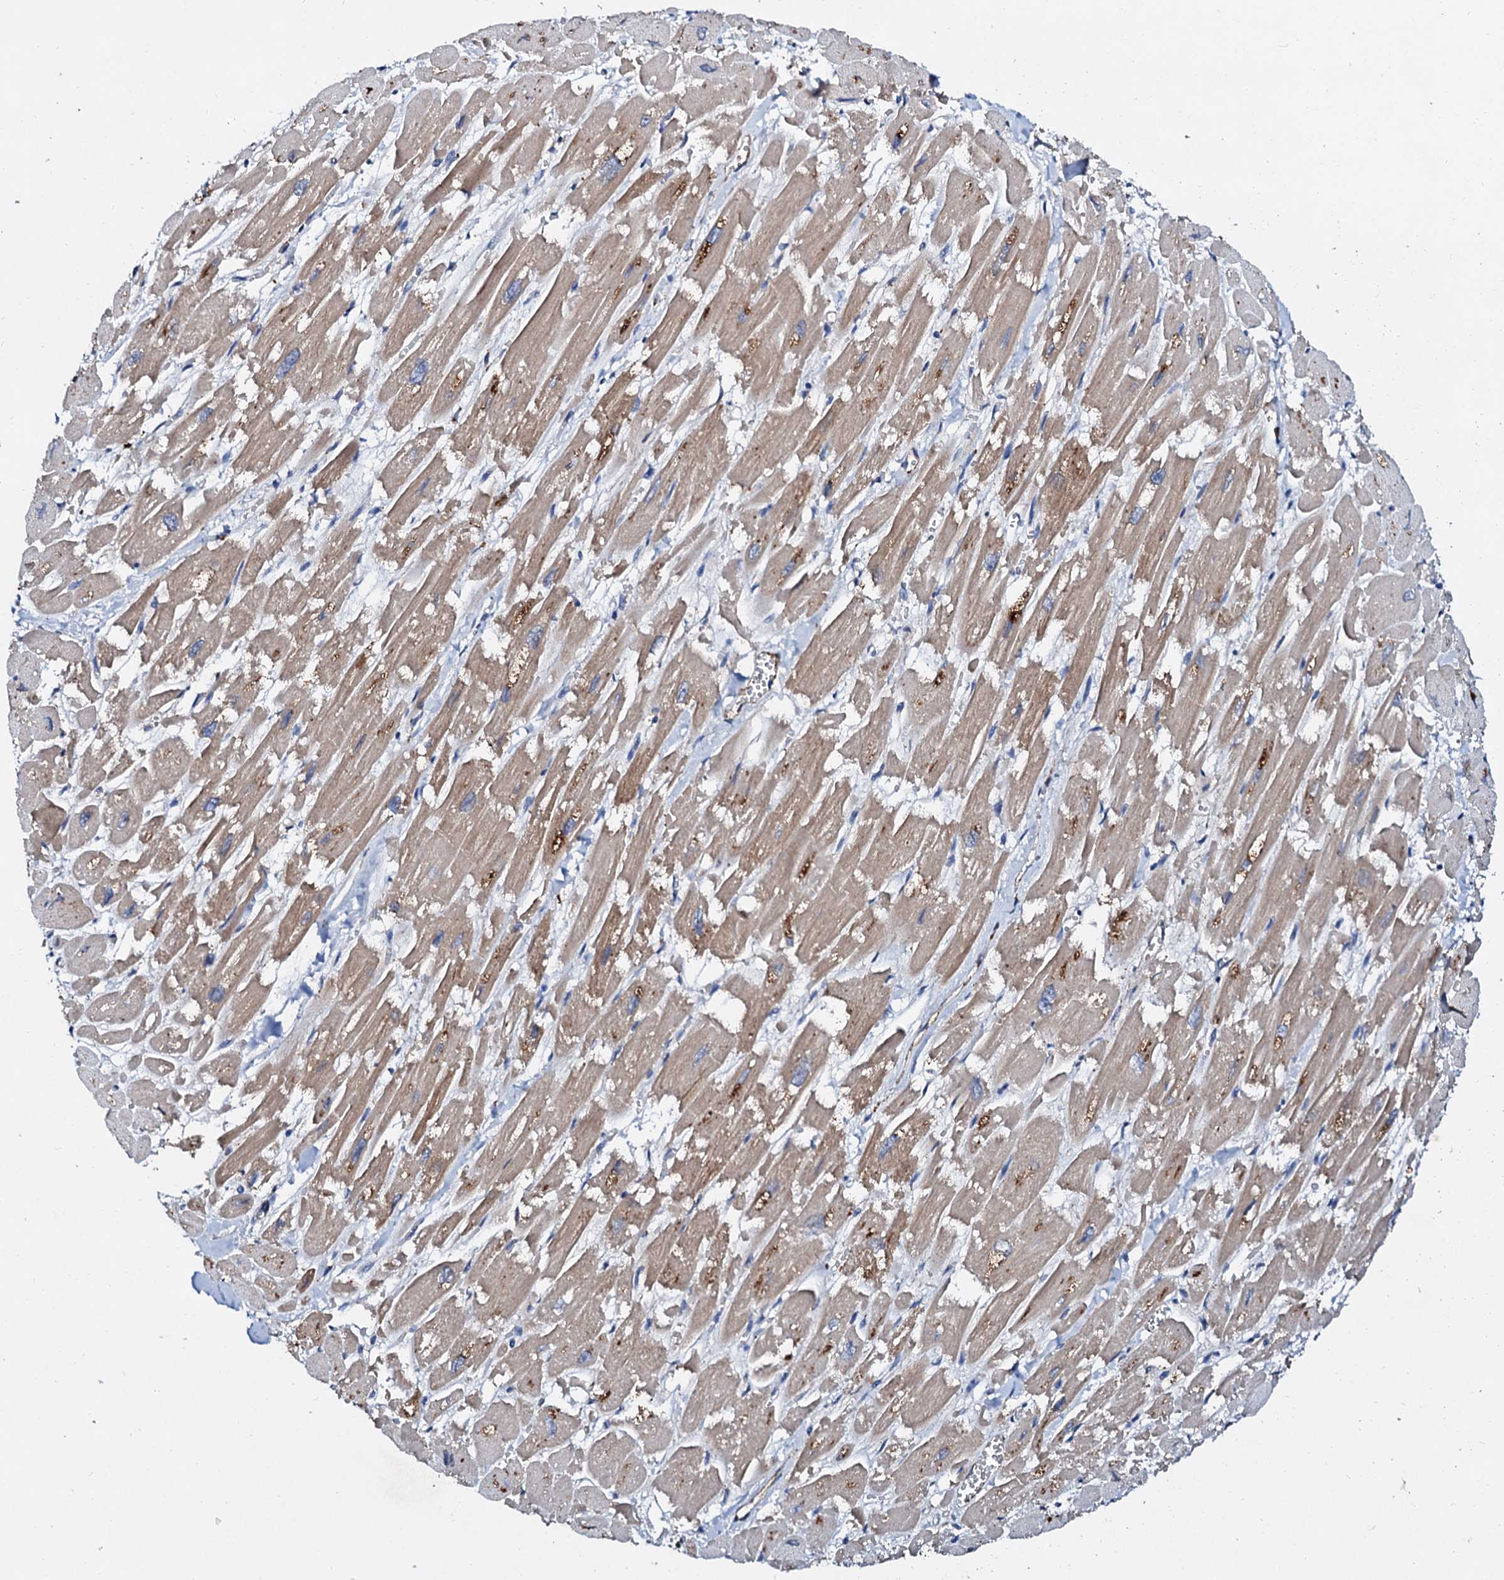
{"staining": {"intensity": "moderate", "quantity": ">75%", "location": "cytoplasmic/membranous"}, "tissue": "heart muscle", "cell_type": "Cardiomyocytes", "image_type": "normal", "snomed": [{"axis": "morphology", "description": "Normal tissue, NOS"}, {"axis": "topography", "description": "Heart"}], "caption": "Protein expression analysis of benign human heart muscle reveals moderate cytoplasmic/membranous staining in approximately >75% of cardiomyocytes.", "gene": "FIBIN", "patient": {"sex": "male", "age": 54}}